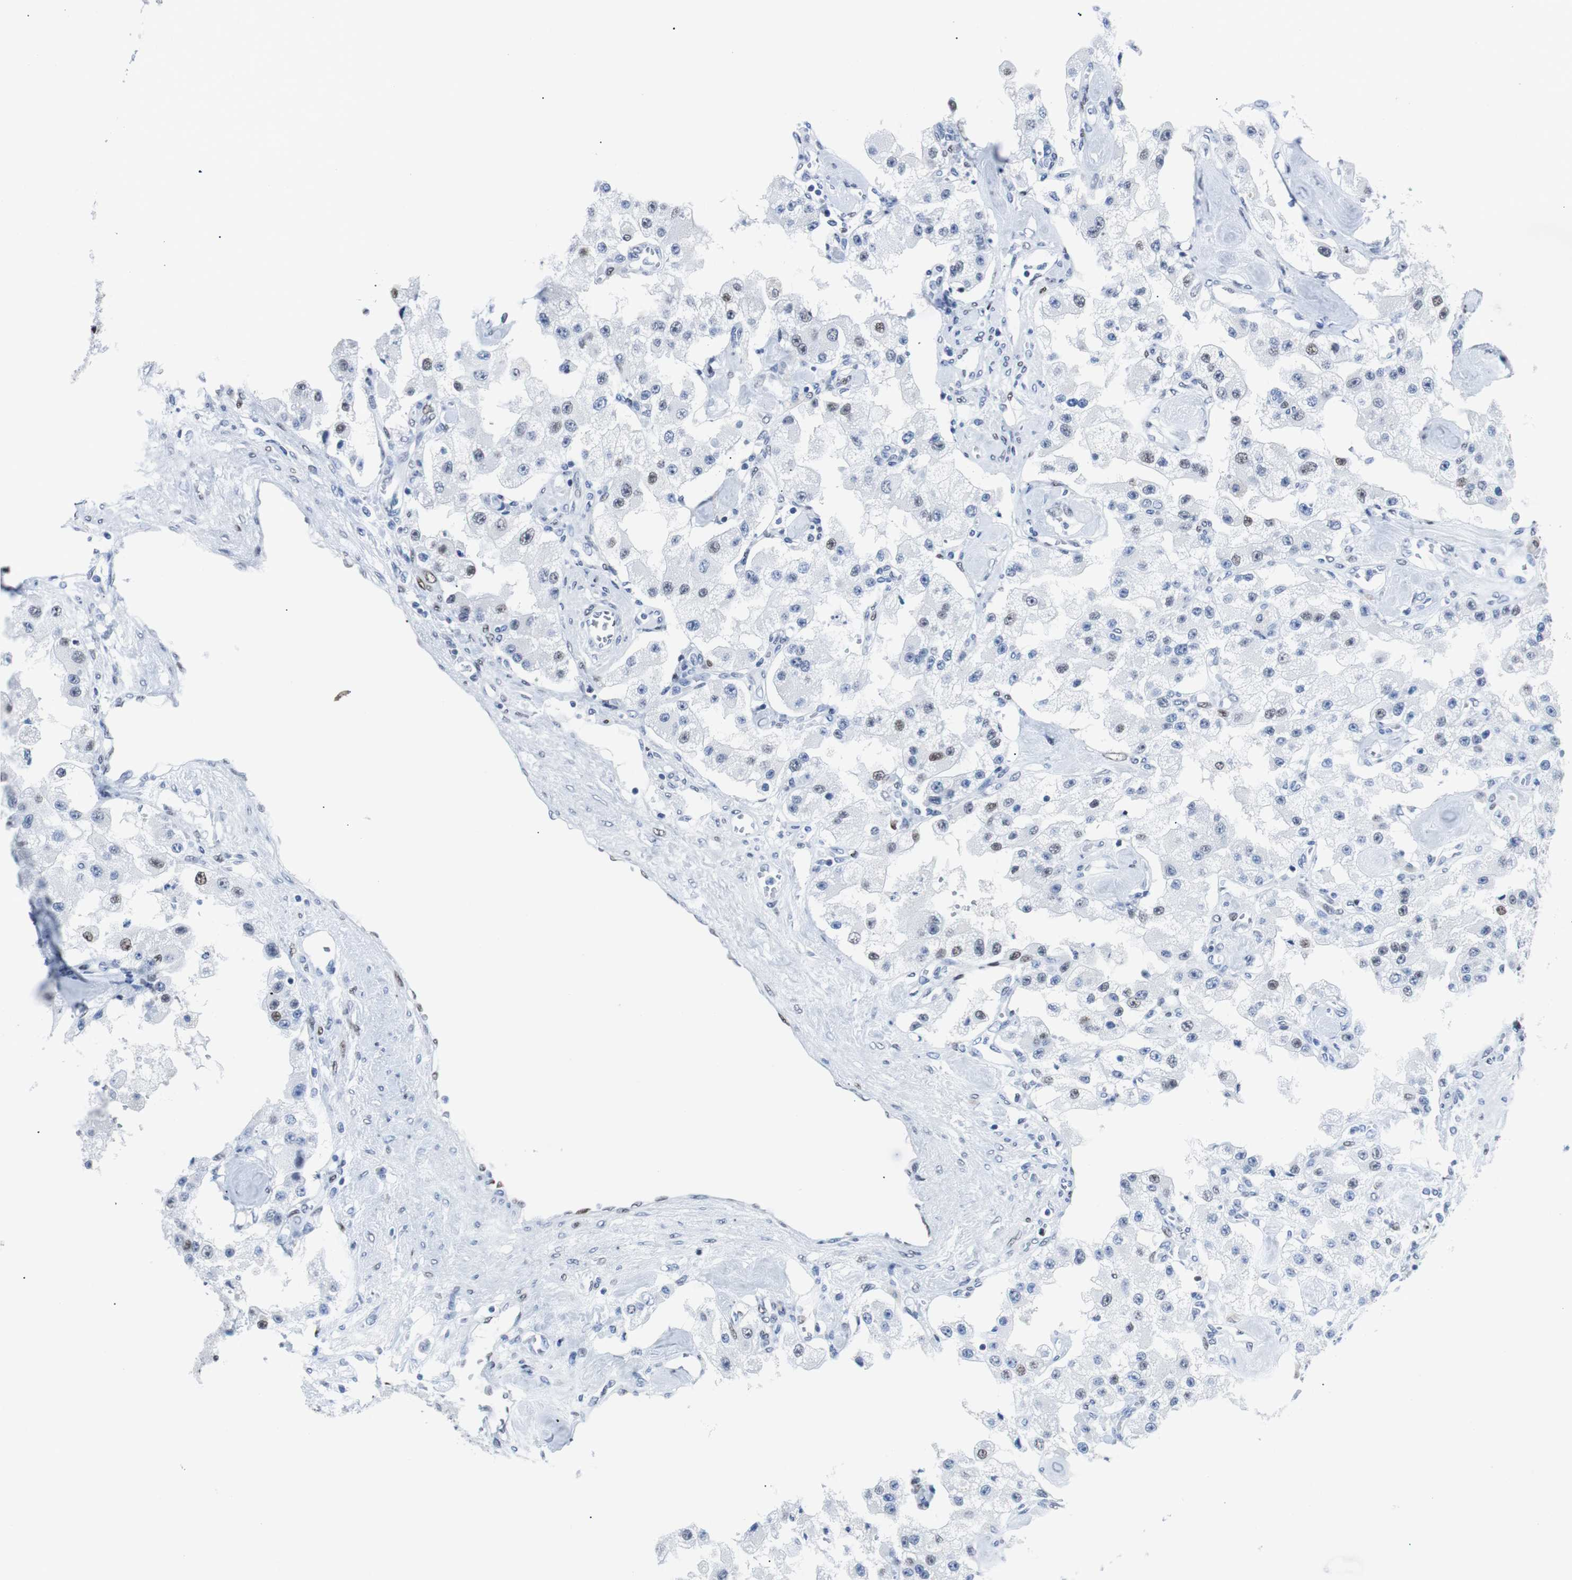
{"staining": {"intensity": "weak", "quantity": "<25%", "location": "nuclear"}, "tissue": "carcinoid", "cell_type": "Tumor cells", "image_type": "cancer", "snomed": [{"axis": "morphology", "description": "Carcinoid, malignant, NOS"}, {"axis": "topography", "description": "Pancreas"}], "caption": "High power microscopy photomicrograph of an immunohistochemistry (IHC) photomicrograph of carcinoid, revealing no significant staining in tumor cells.", "gene": "JUN", "patient": {"sex": "male", "age": 41}}